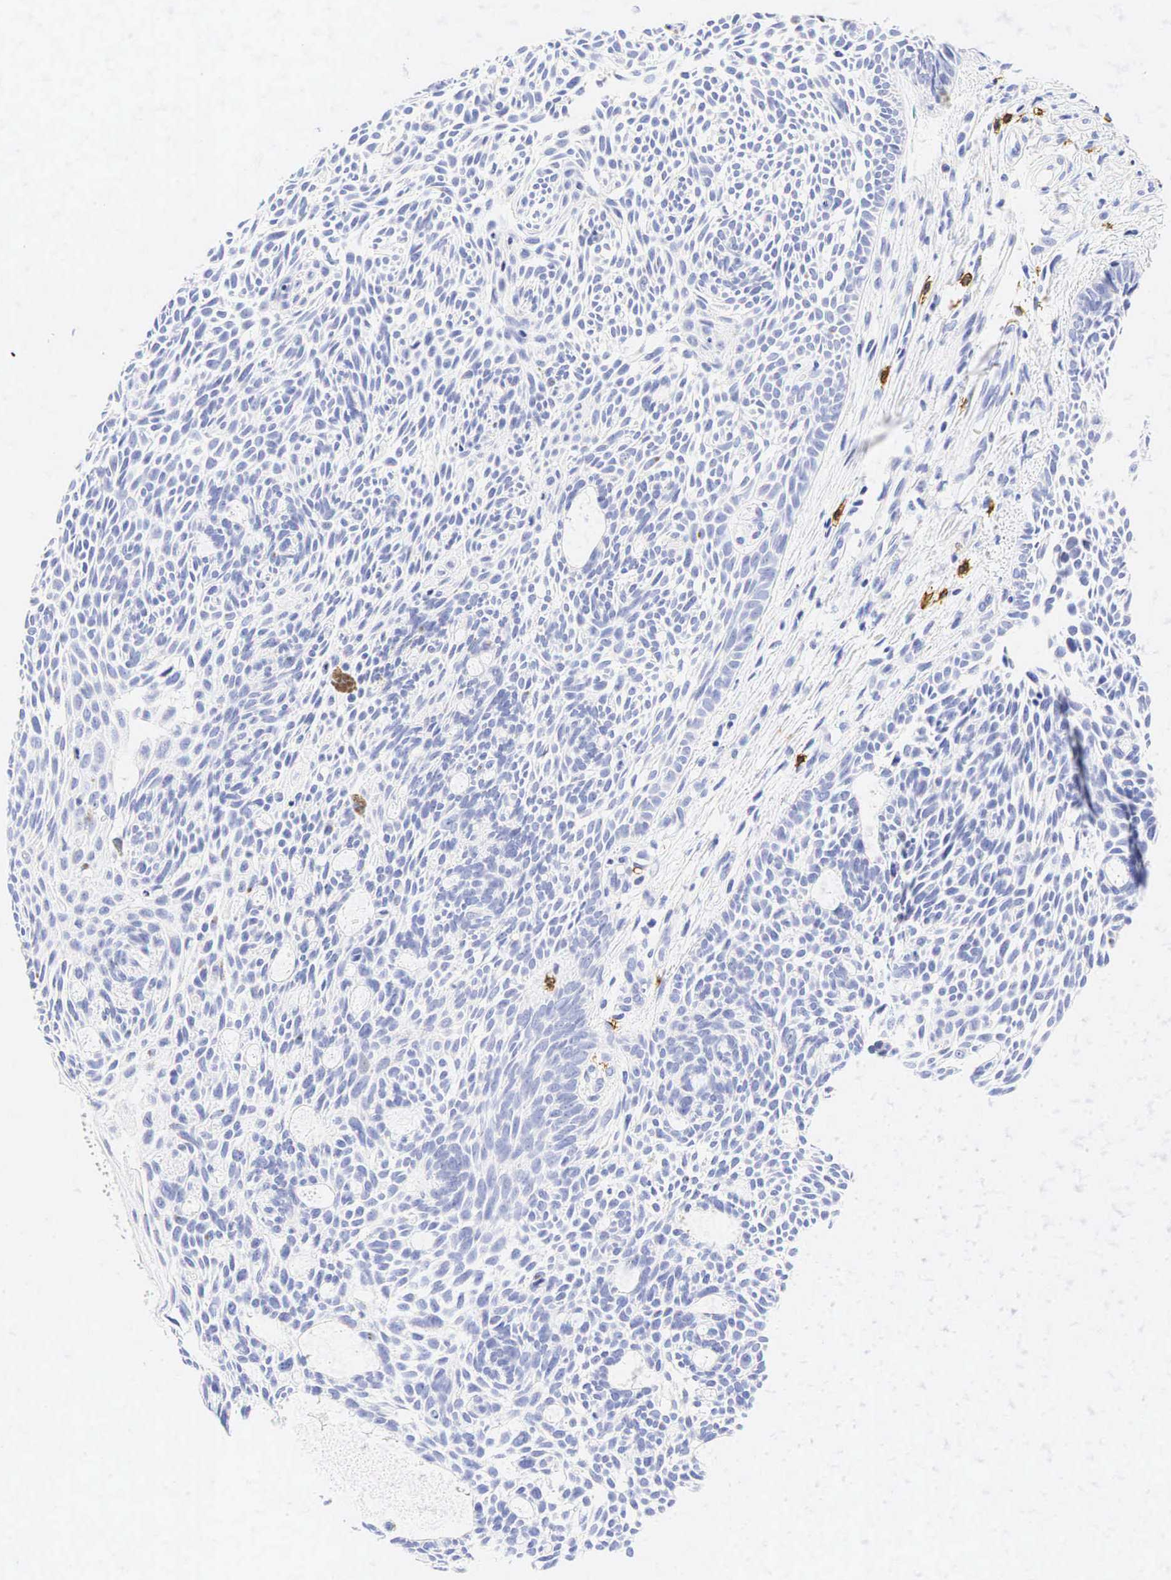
{"staining": {"intensity": "negative", "quantity": "none", "location": "none"}, "tissue": "skin cancer", "cell_type": "Tumor cells", "image_type": "cancer", "snomed": [{"axis": "morphology", "description": "Basal cell carcinoma"}, {"axis": "topography", "description": "Skin"}], "caption": "High magnification brightfield microscopy of skin basal cell carcinoma stained with DAB (brown) and counterstained with hematoxylin (blue): tumor cells show no significant expression. The staining is performed using DAB (3,3'-diaminobenzidine) brown chromogen with nuclei counter-stained in using hematoxylin.", "gene": "CD8A", "patient": {"sex": "male", "age": 58}}